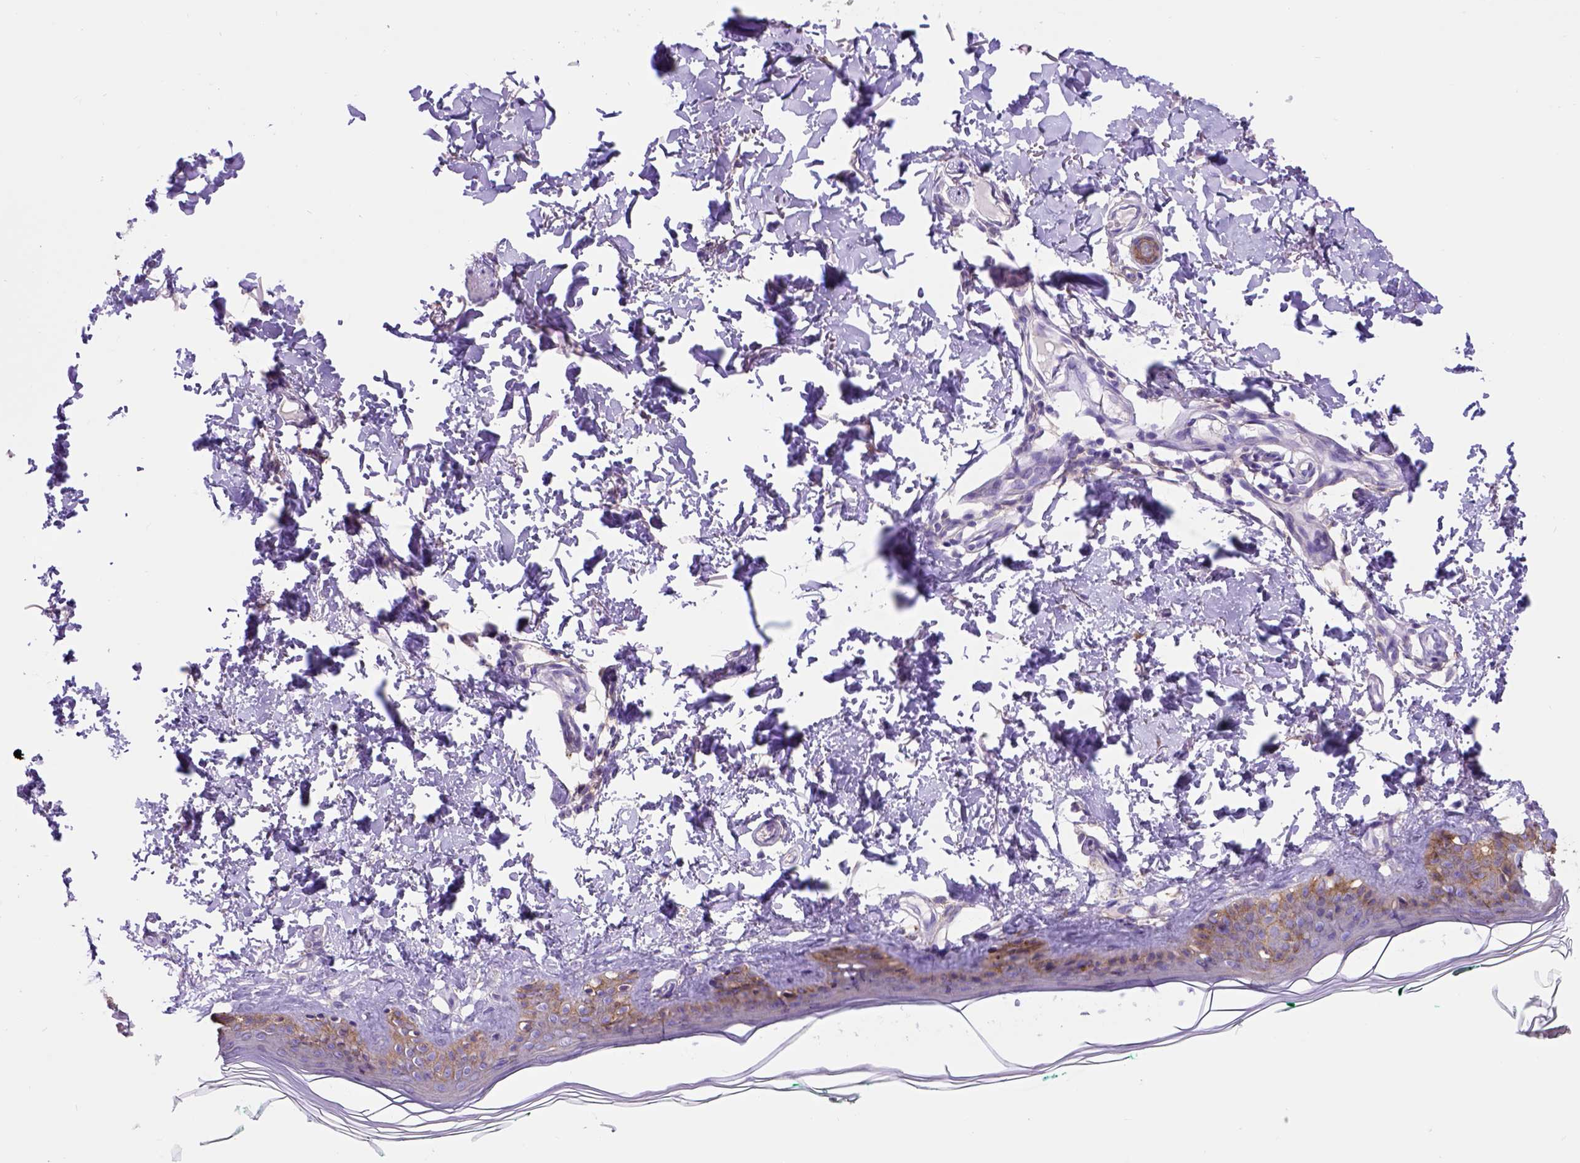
{"staining": {"intensity": "negative", "quantity": "none", "location": "none"}, "tissue": "skin", "cell_type": "Fibroblasts", "image_type": "normal", "snomed": [{"axis": "morphology", "description": "Normal tissue, NOS"}, {"axis": "topography", "description": "Skin"}, {"axis": "topography", "description": "Peripheral nerve tissue"}], "caption": "The immunohistochemistry photomicrograph has no significant staining in fibroblasts of skin. (DAB IHC, high magnification).", "gene": "EGFR", "patient": {"sex": "female", "age": 45}}